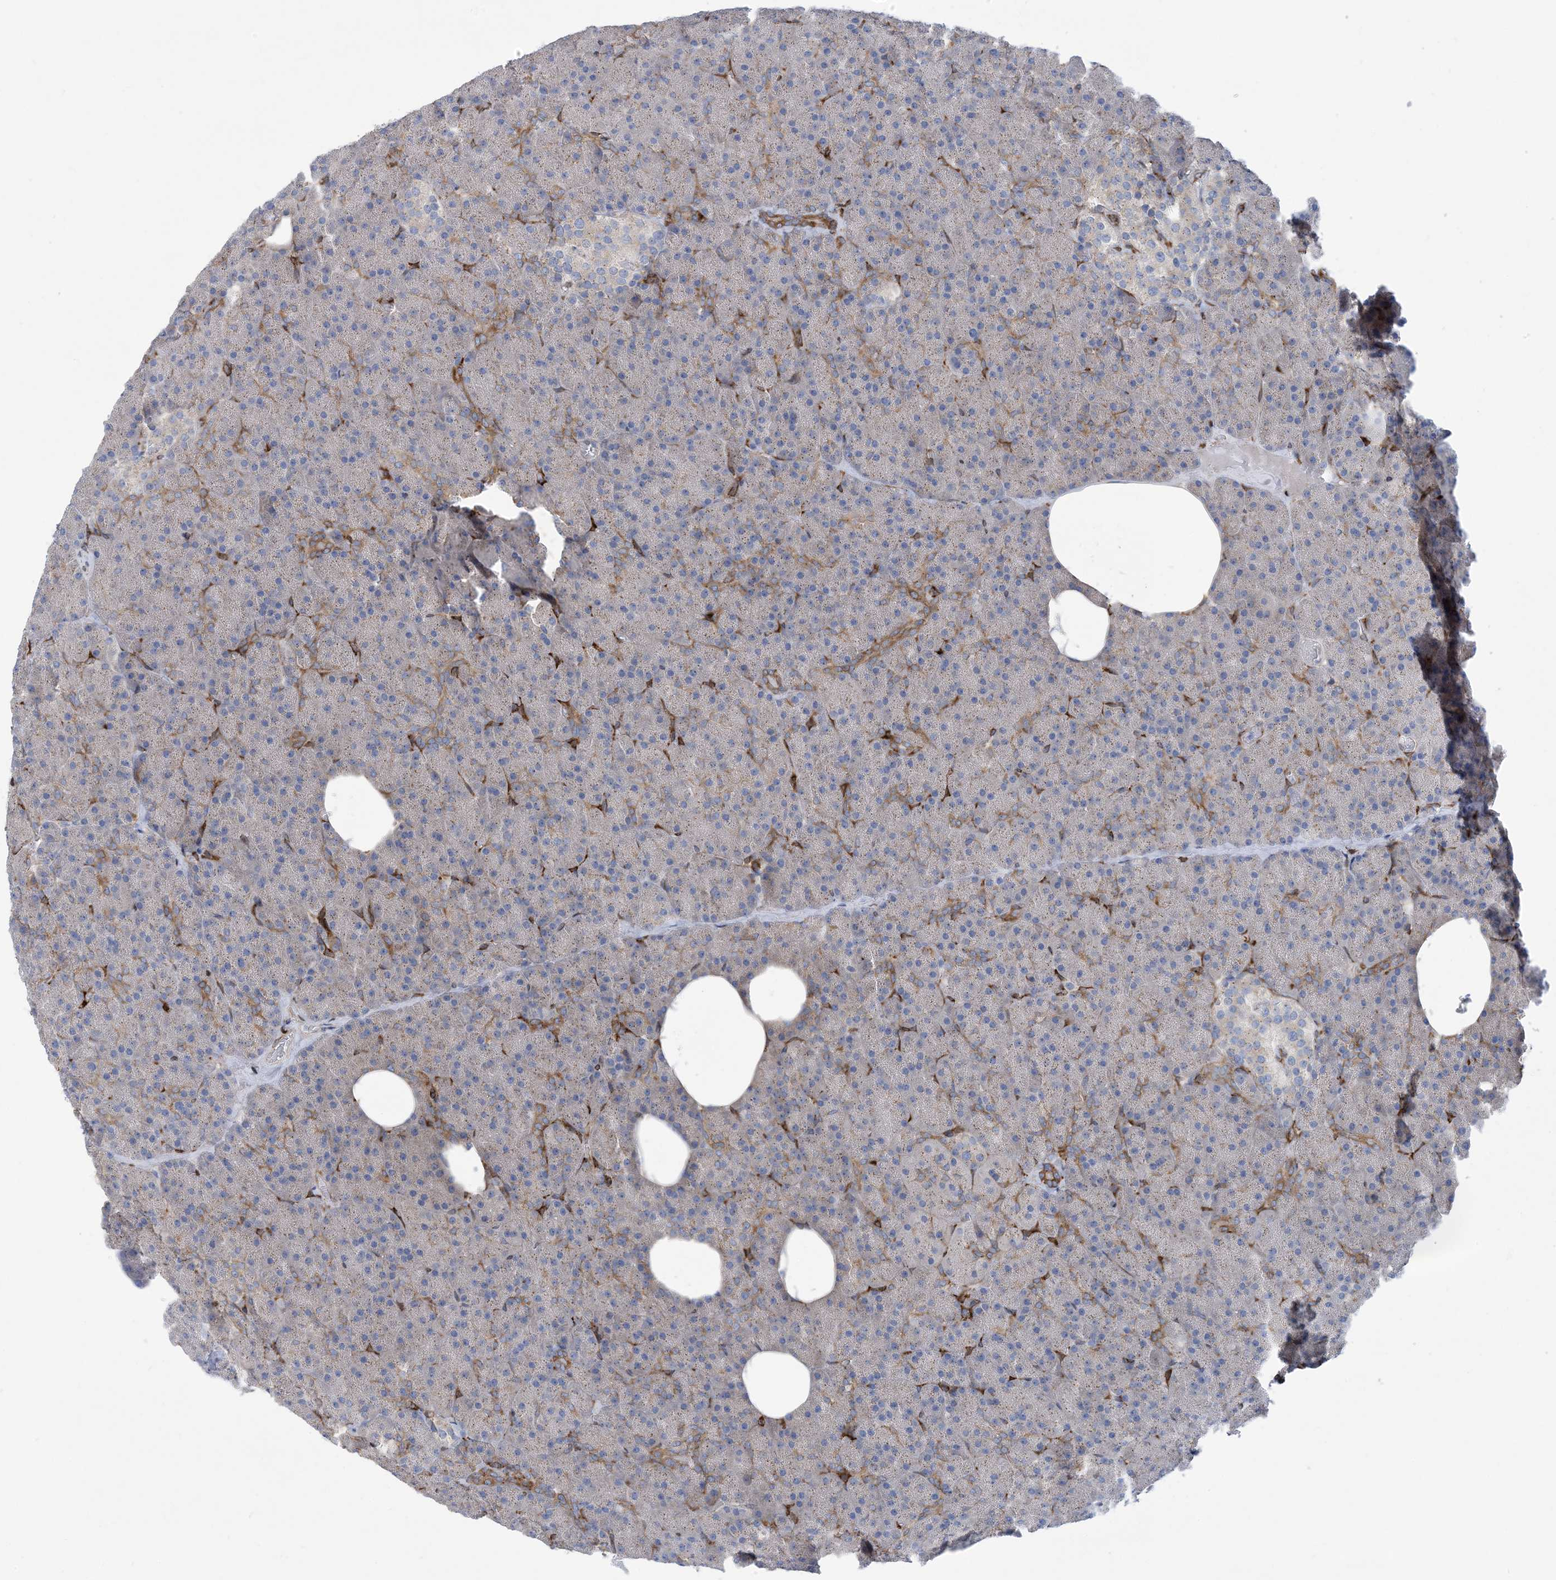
{"staining": {"intensity": "moderate", "quantity": "<25%", "location": "cytoplasmic/membranous"}, "tissue": "pancreas", "cell_type": "Exocrine glandular cells", "image_type": "normal", "snomed": [{"axis": "morphology", "description": "Normal tissue, NOS"}, {"axis": "morphology", "description": "Carcinoid, malignant, NOS"}, {"axis": "topography", "description": "Pancreas"}], "caption": "An immunohistochemistry photomicrograph of benign tissue is shown. Protein staining in brown shows moderate cytoplasmic/membranous positivity in pancreas within exocrine glandular cells. (Stains: DAB (3,3'-diaminobenzidine) in brown, nuclei in blue, Microscopy: brightfield microscopy at high magnification).", "gene": "RBMS3", "patient": {"sex": "female", "age": 35}}